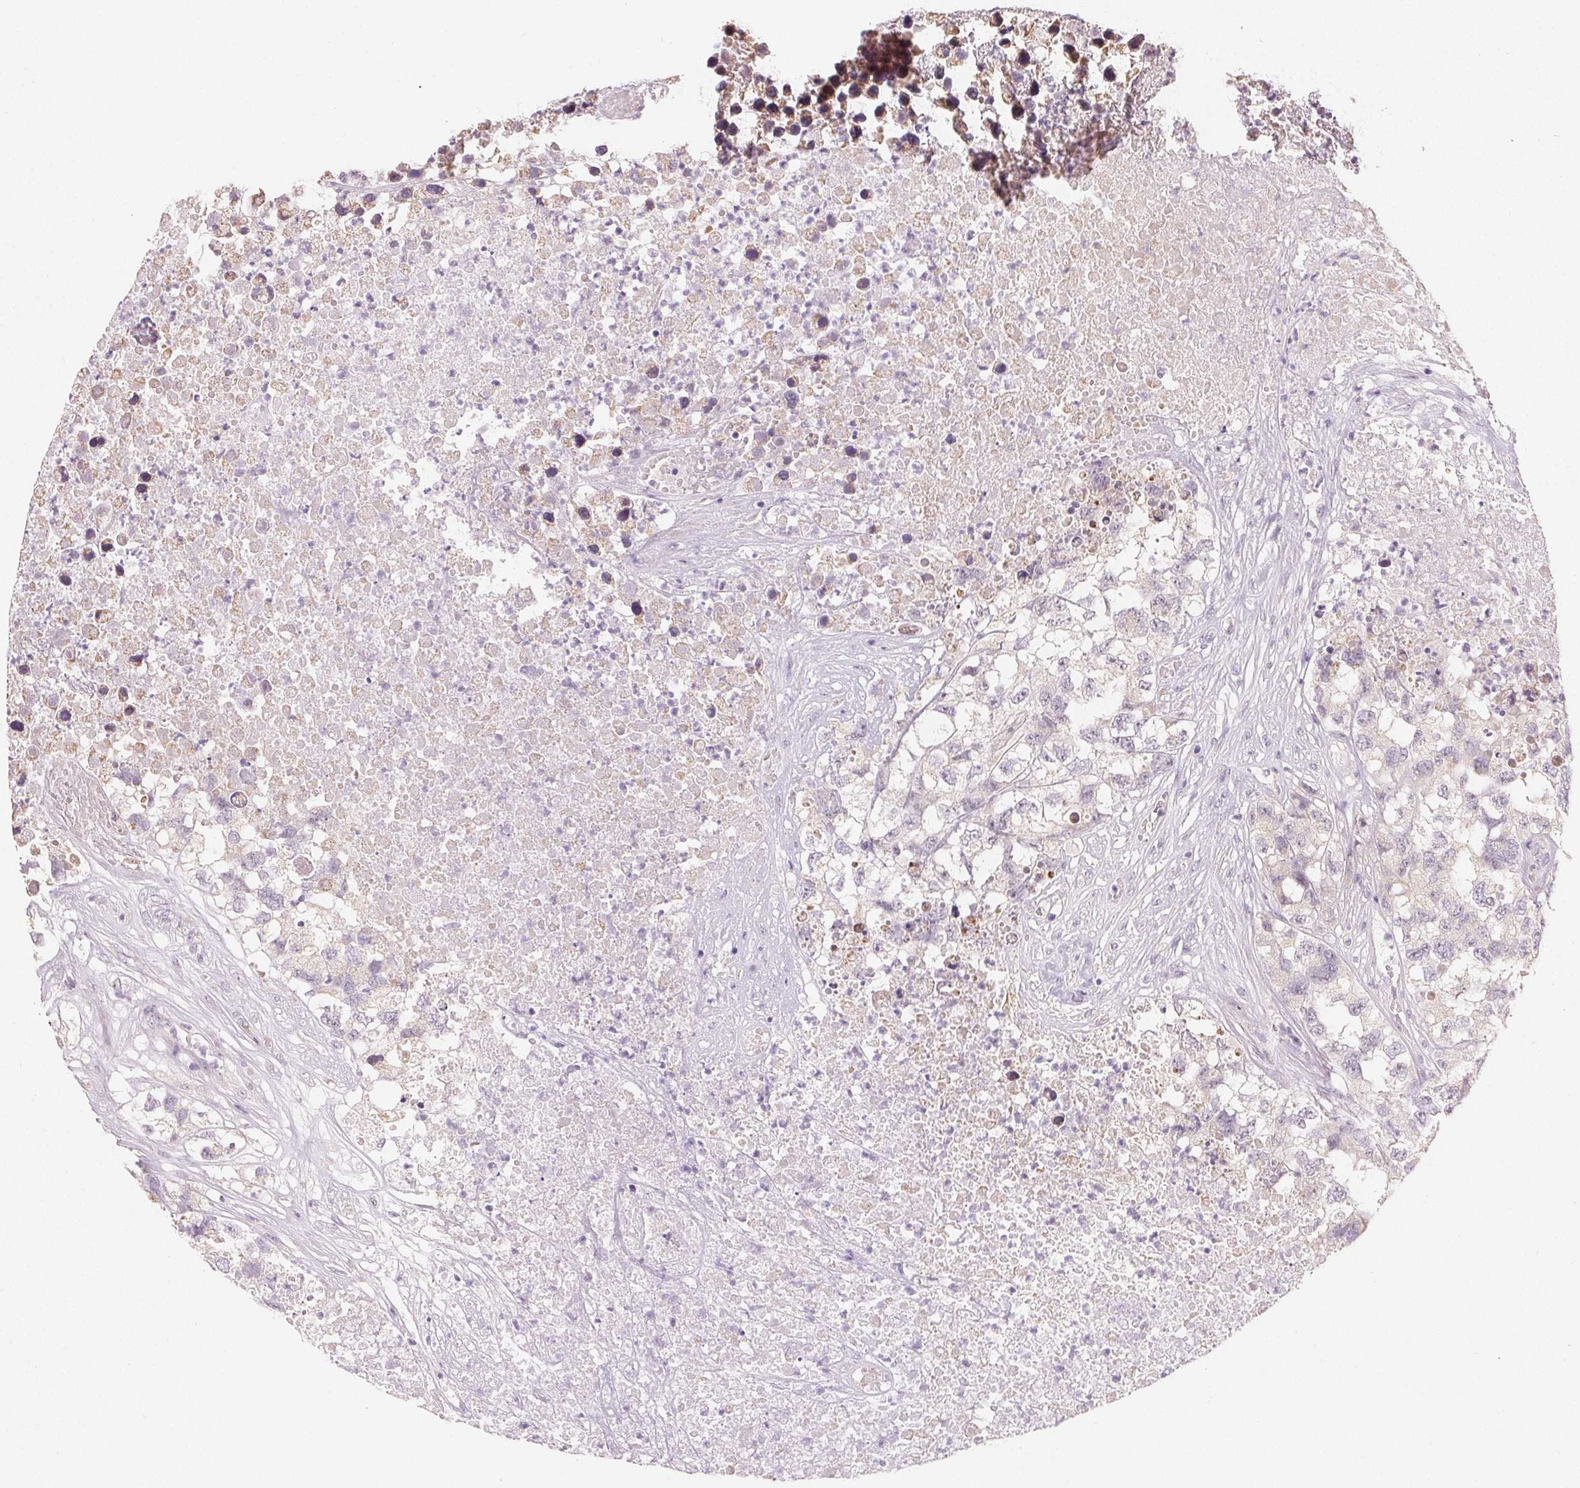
{"staining": {"intensity": "negative", "quantity": "none", "location": "none"}, "tissue": "testis cancer", "cell_type": "Tumor cells", "image_type": "cancer", "snomed": [{"axis": "morphology", "description": "Carcinoma, Embryonal, NOS"}, {"axis": "topography", "description": "Testis"}], "caption": "IHC micrograph of human testis cancer (embryonal carcinoma) stained for a protein (brown), which exhibits no staining in tumor cells.", "gene": "MYBL1", "patient": {"sex": "male", "age": 83}}